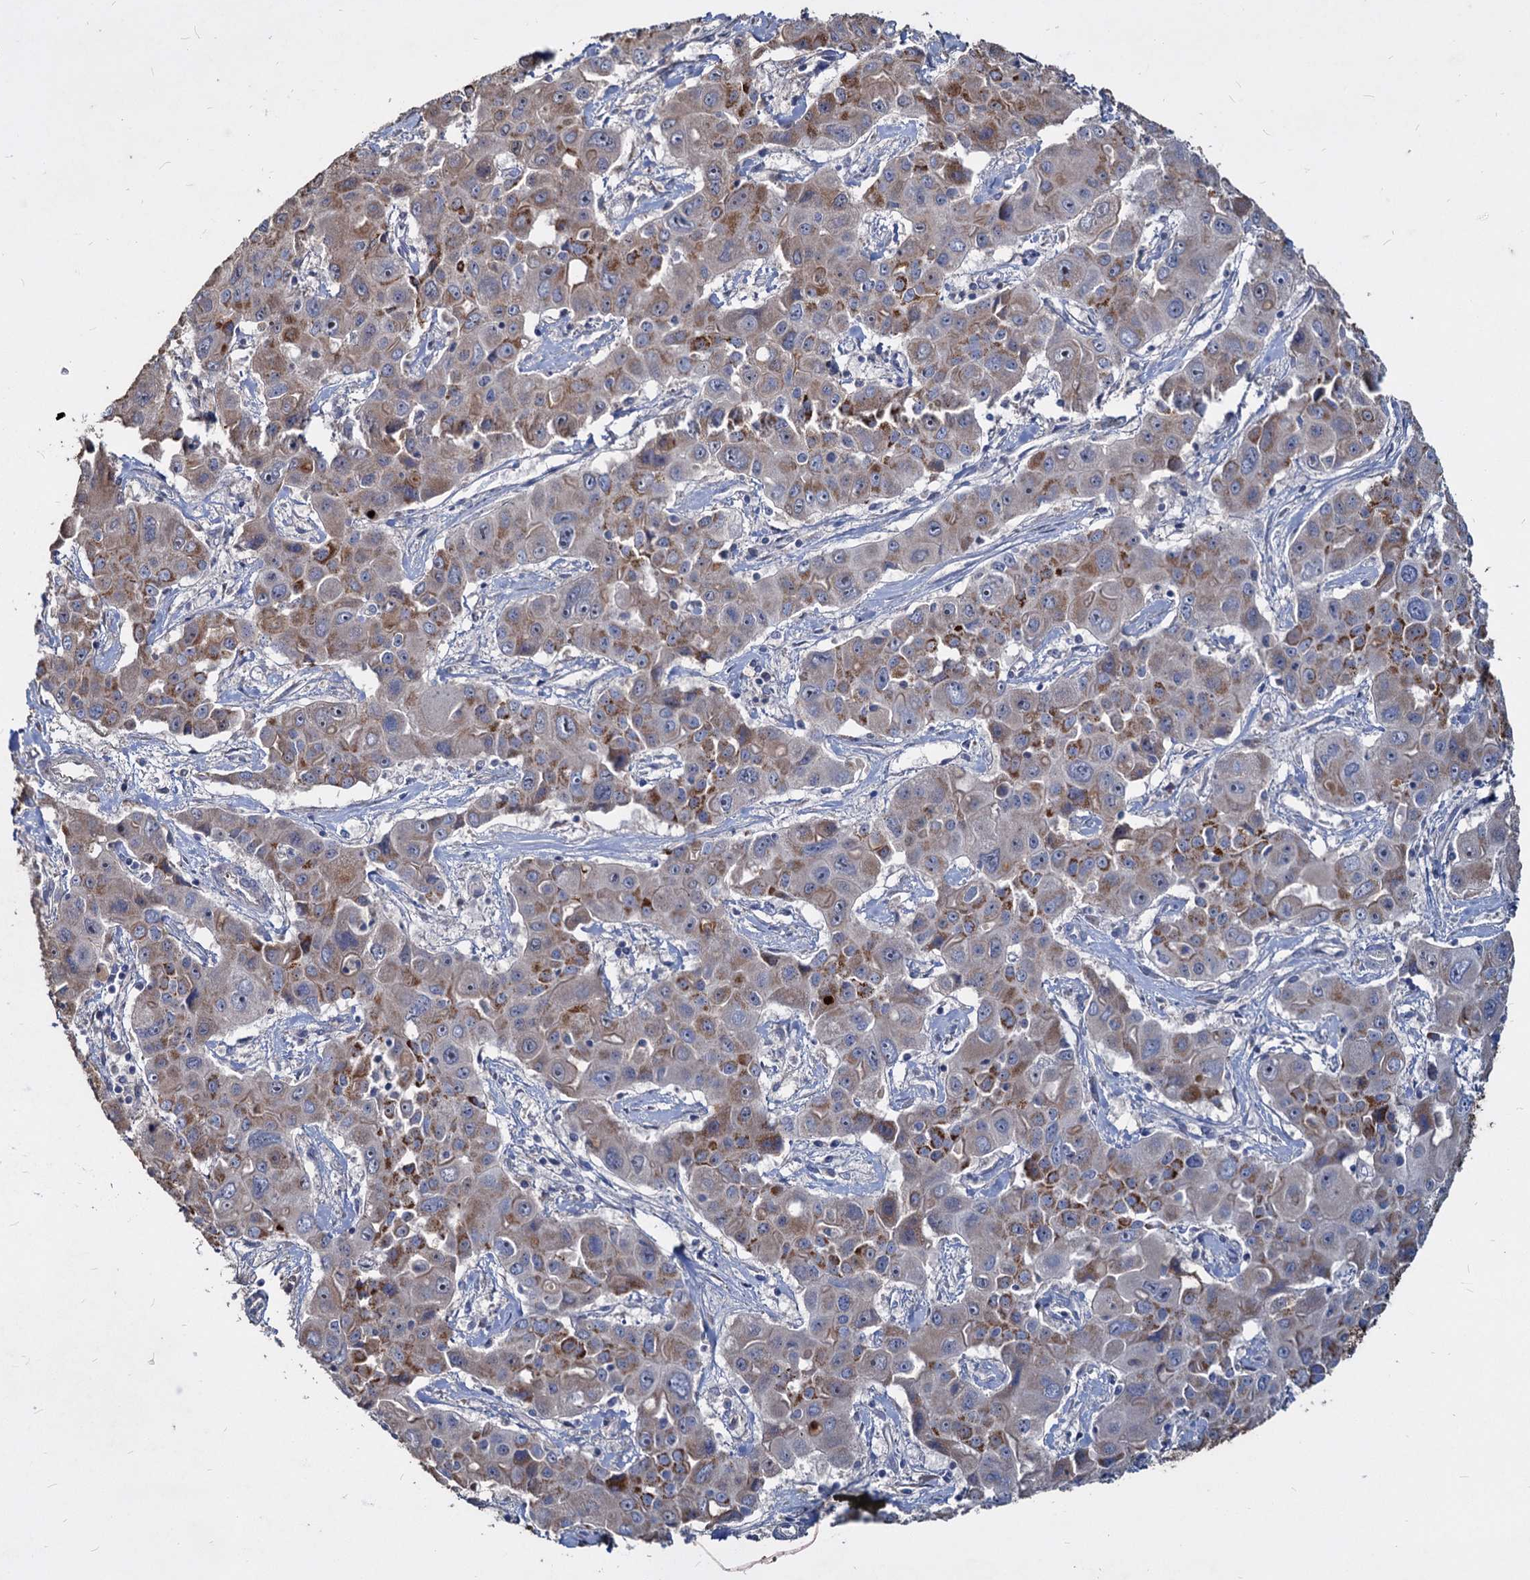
{"staining": {"intensity": "moderate", "quantity": "25%-75%", "location": "cytoplasmic/membranous"}, "tissue": "liver cancer", "cell_type": "Tumor cells", "image_type": "cancer", "snomed": [{"axis": "morphology", "description": "Cholangiocarcinoma"}, {"axis": "topography", "description": "Liver"}], "caption": "Immunohistochemical staining of liver cancer displays medium levels of moderate cytoplasmic/membranous protein expression in approximately 25%-75% of tumor cells. The staining was performed using DAB, with brown indicating positive protein expression. Nuclei are stained blue with hematoxylin.", "gene": "DEPDC4", "patient": {"sex": "male", "age": 67}}